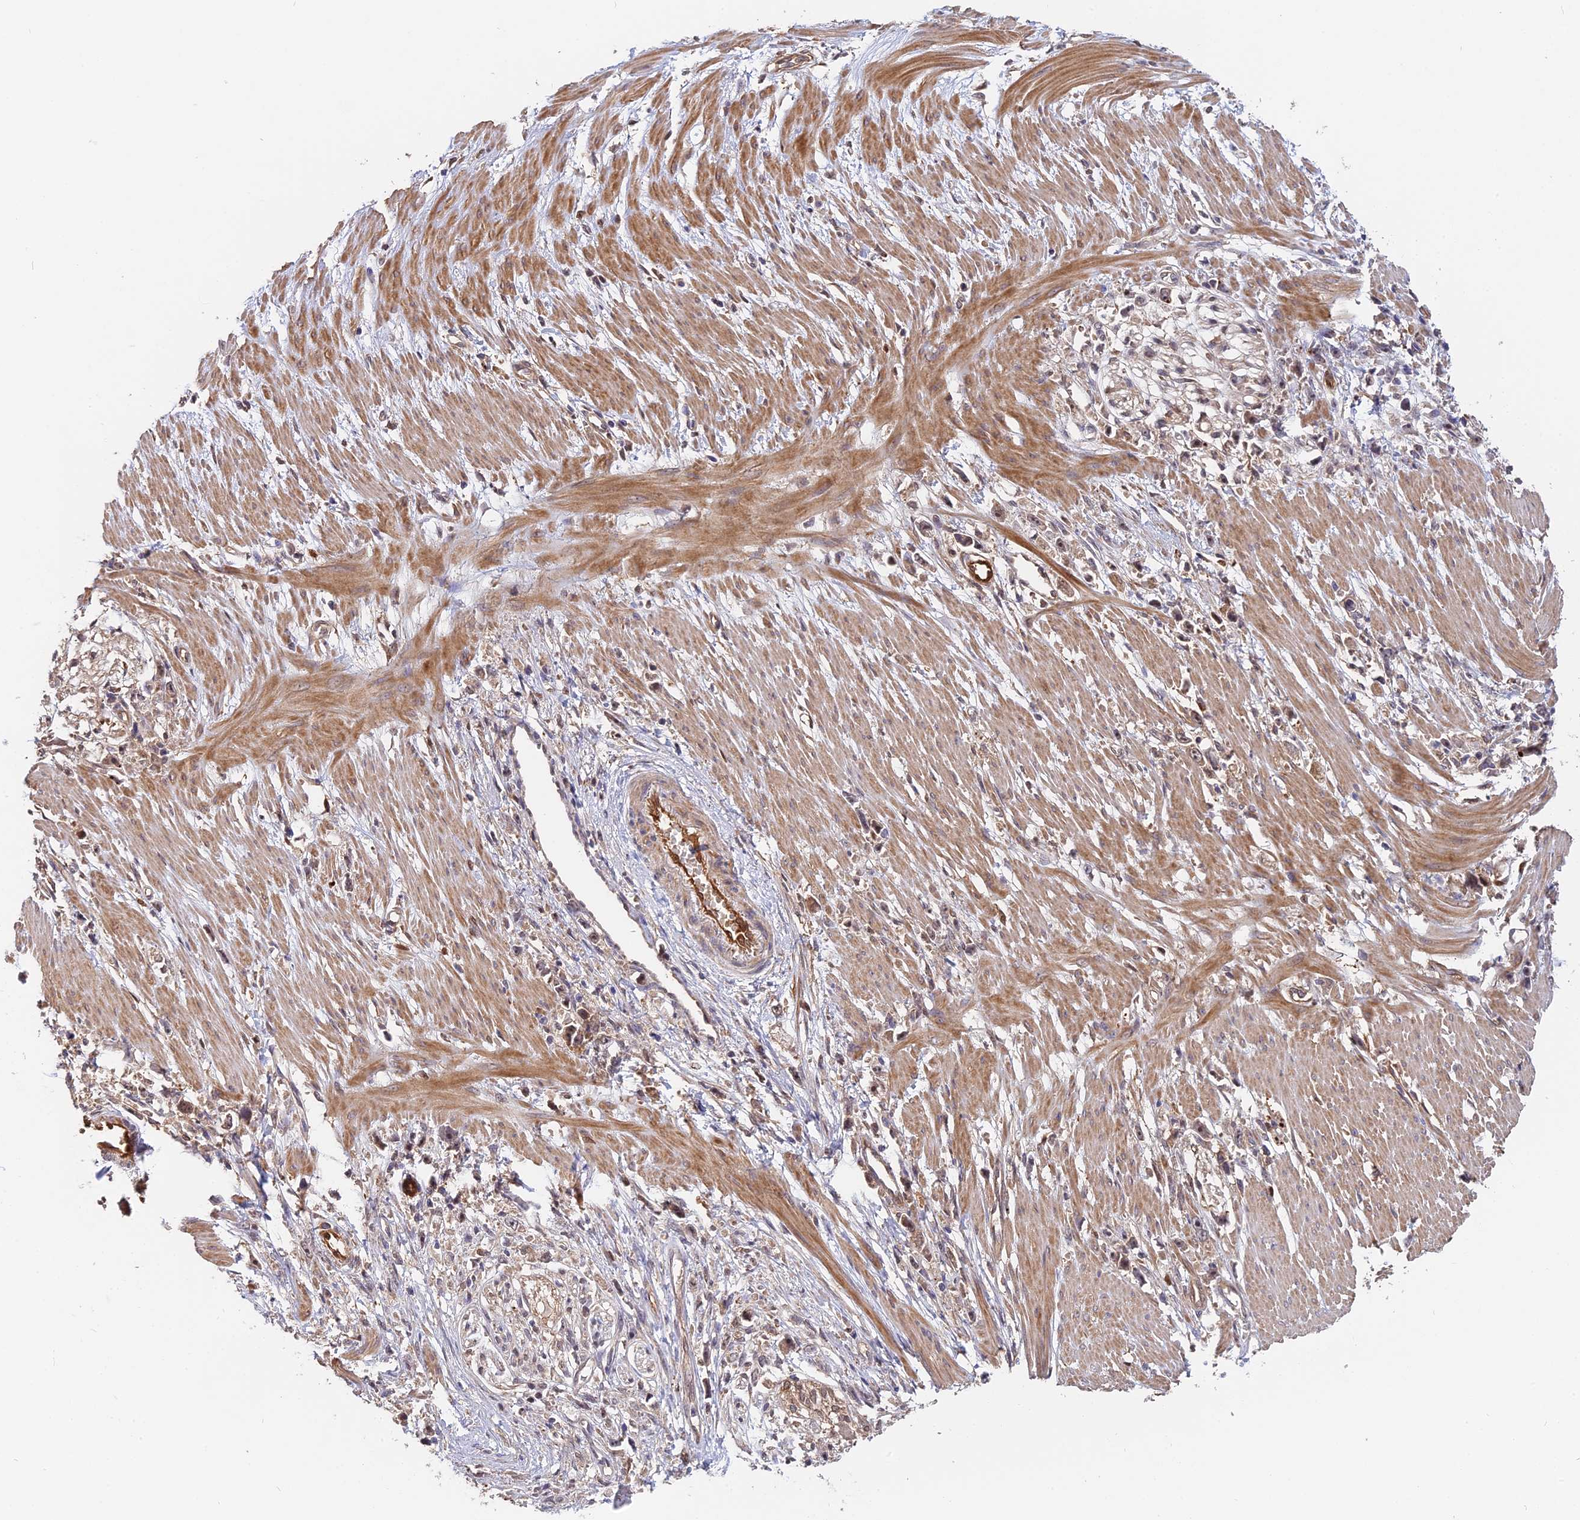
{"staining": {"intensity": "weak", "quantity": "25%-75%", "location": "cytoplasmic/membranous,nuclear"}, "tissue": "stomach cancer", "cell_type": "Tumor cells", "image_type": "cancer", "snomed": [{"axis": "morphology", "description": "Adenocarcinoma, NOS"}, {"axis": "topography", "description": "Stomach"}], "caption": "Immunohistochemical staining of human stomach adenocarcinoma exhibits low levels of weak cytoplasmic/membranous and nuclear protein positivity in about 25%-75% of tumor cells. (Stains: DAB (3,3'-diaminobenzidine) in brown, nuclei in blue, Microscopy: brightfield microscopy at high magnification).", "gene": "SAC3D1", "patient": {"sex": "female", "age": 59}}